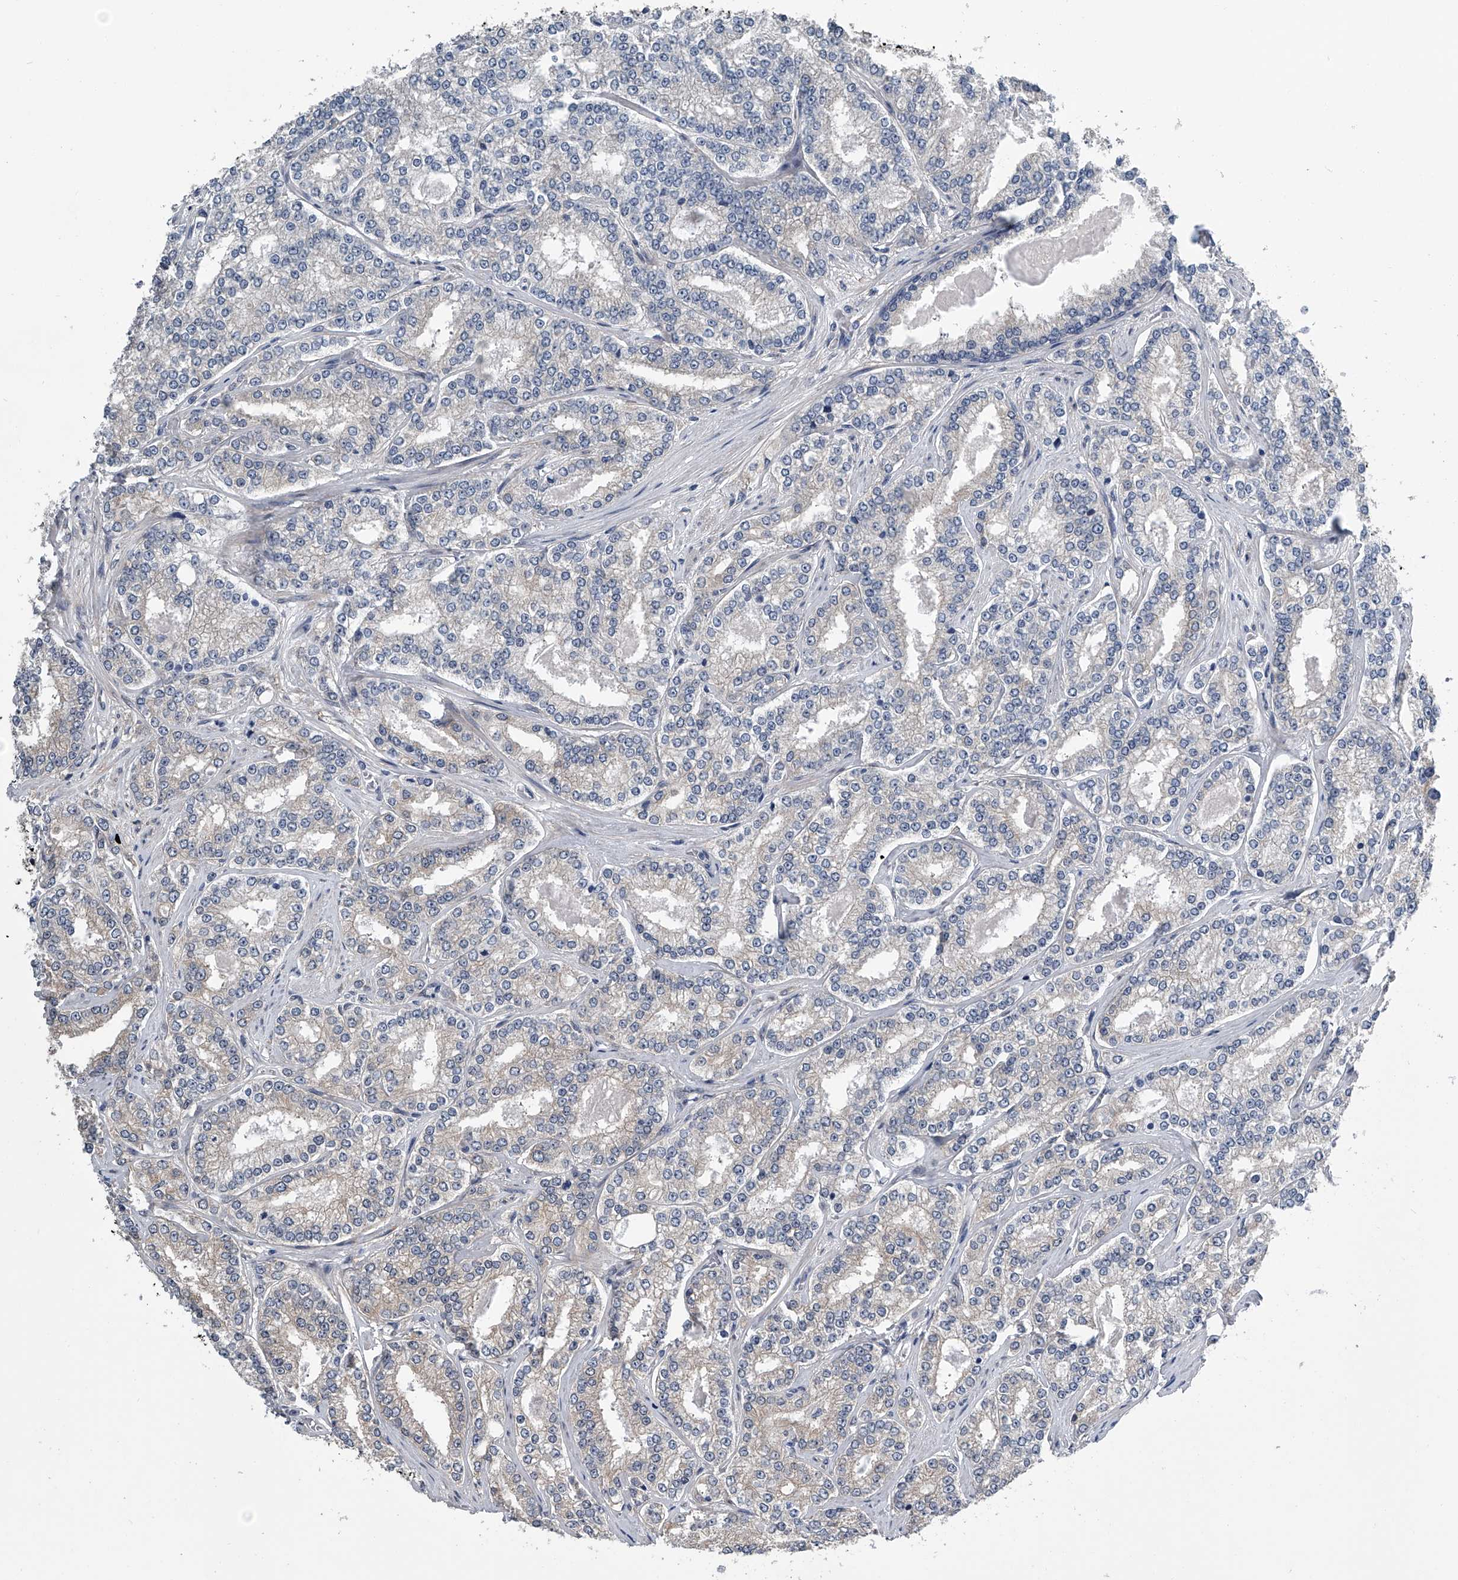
{"staining": {"intensity": "weak", "quantity": "<25%", "location": "cytoplasmic/membranous"}, "tissue": "prostate cancer", "cell_type": "Tumor cells", "image_type": "cancer", "snomed": [{"axis": "morphology", "description": "Normal tissue, NOS"}, {"axis": "morphology", "description": "Adenocarcinoma, High grade"}, {"axis": "topography", "description": "Prostate"}], "caption": "Immunohistochemistry (IHC) of adenocarcinoma (high-grade) (prostate) exhibits no staining in tumor cells.", "gene": "PPP2R5D", "patient": {"sex": "male", "age": 83}}